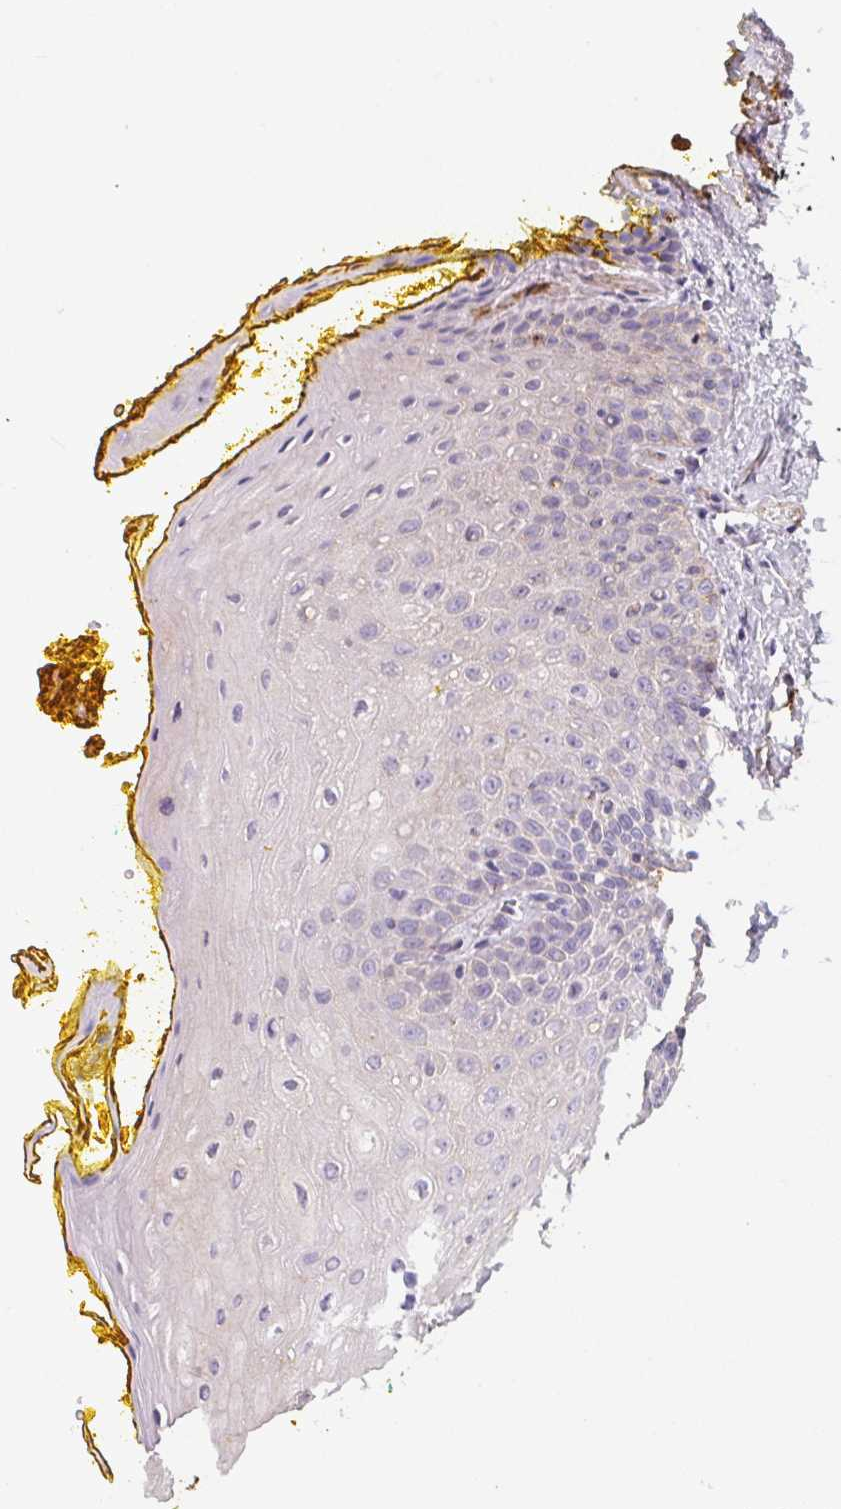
{"staining": {"intensity": "moderate", "quantity": "<25%", "location": "cytoplasmic/membranous"}, "tissue": "oral mucosa", "cell_type": "Squamous epithelial cells", "image_type": "normal", "snomed": [{"axis": "morphology", "description": "Normal tissue, NOS"}, {"axis": "morphology", "description": "Squamous cell carcinoma, NOS"}, {"axis": "topography", "description": "Oral tissue"}, {"axis": "topography", "description": "Head-Neck"}], "caption": "Oral mucosa stained with DAB immunohistochemistry demonstrates low levels of moderate cytoplasmic/membranous staining in about <25% of squamous epithelial cells. (brown staining indicates protein expression, while blue staining denotes nuclei).", "gene": "LPA", "patient": {"sex": "female", "age": 70}}